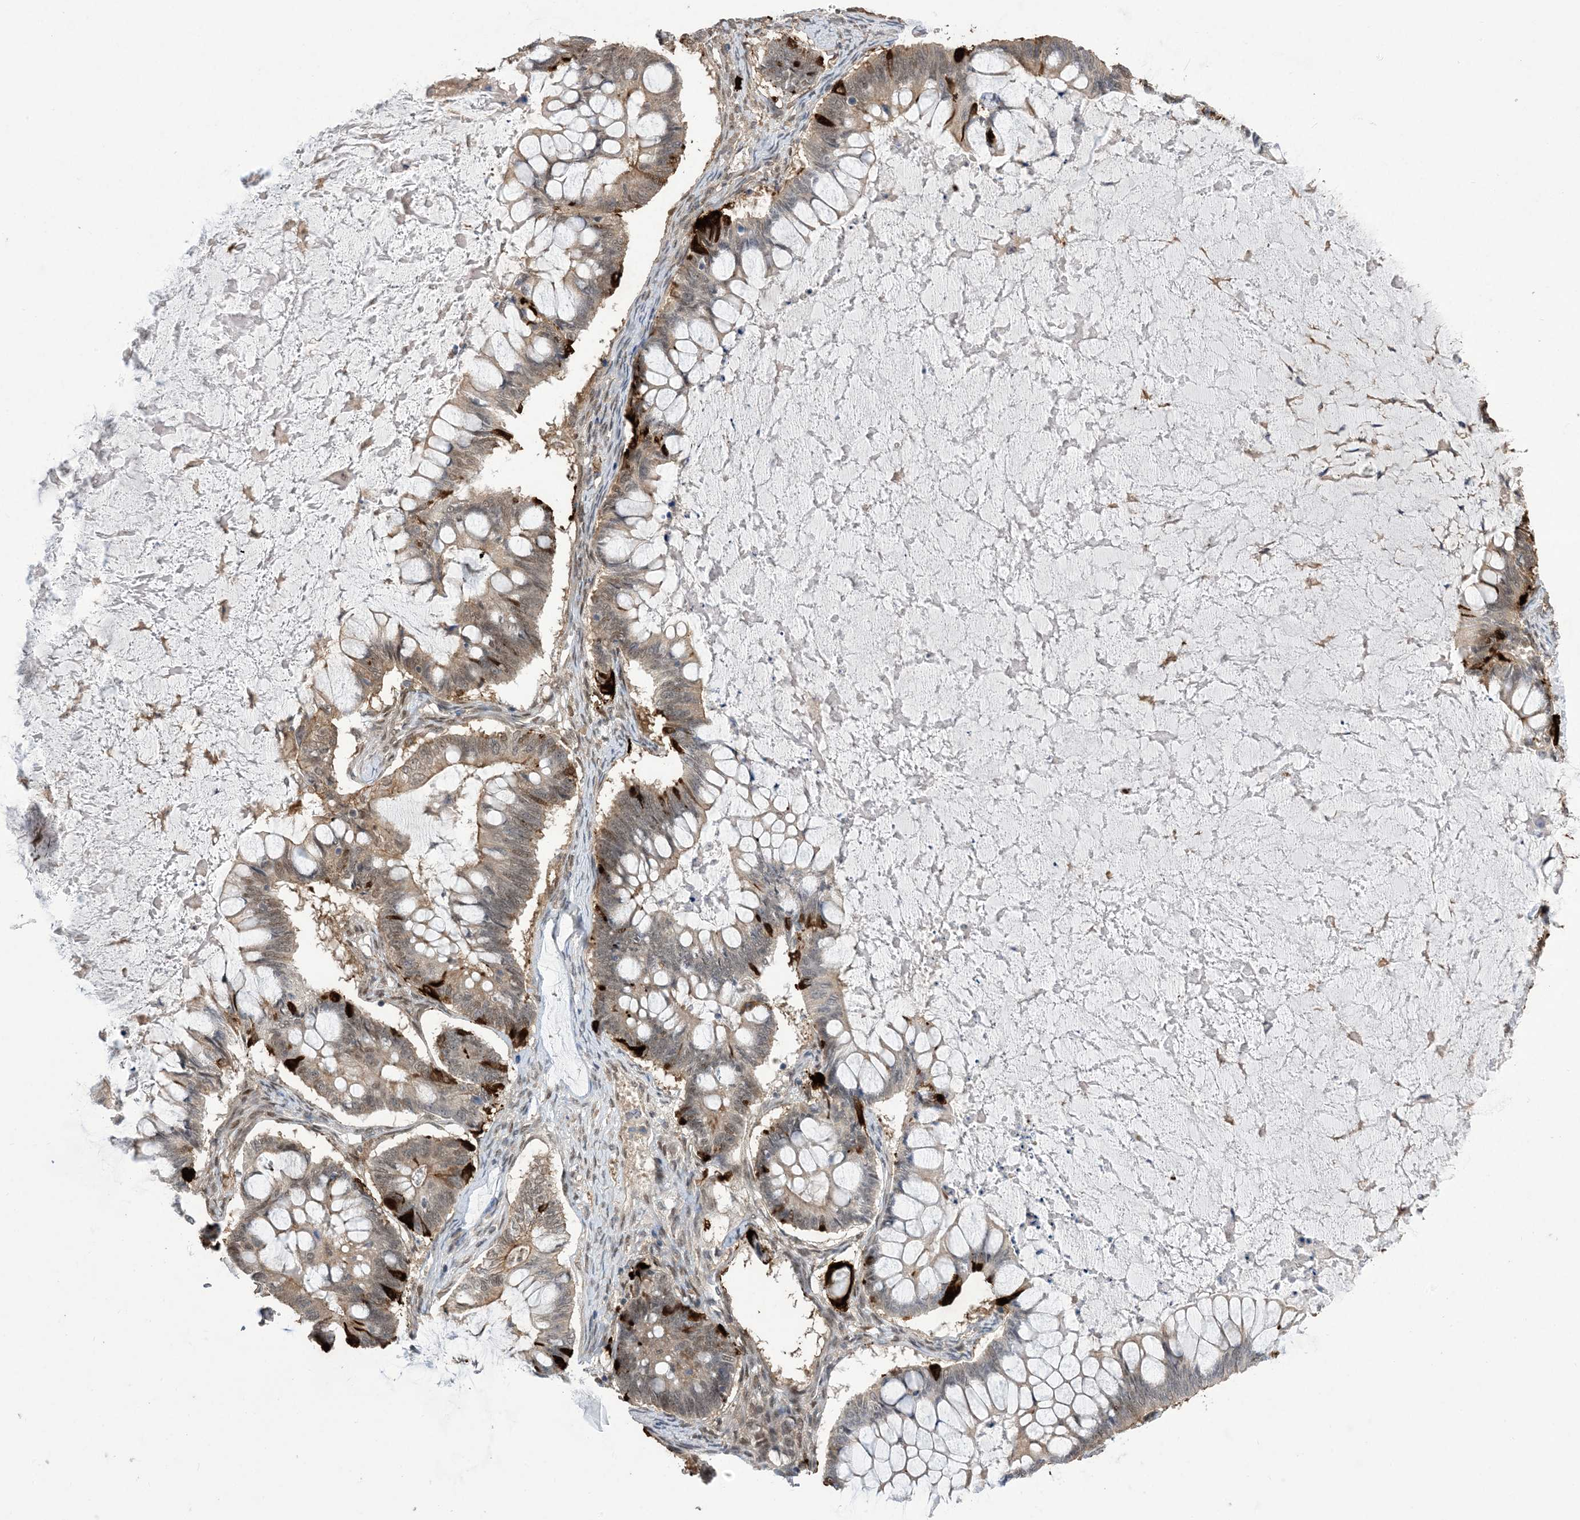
{"staining": {"intensity": "strong", "quantity": "<25%", "location": "cytoplasmic/membranous"}, "tissue": "ovarian cancer", "cell_type": "Tumor cells", "image_type": "cancer", "snomed": [{"axis": "morphology", "description": "Cystadenocarcinoma, mucinous, NOS"}, {"axis": "topography", "description": "Ovary"}], "caption": "A medium amount of strong cytoplasmic/membranous positivity is present in approximately <25% of tumor cells in ovarian cancer (mucinous cystadenocarcinoma) tissue.", "gene": "ZNF8", "patient": {"sex": "female", "age": 61}}